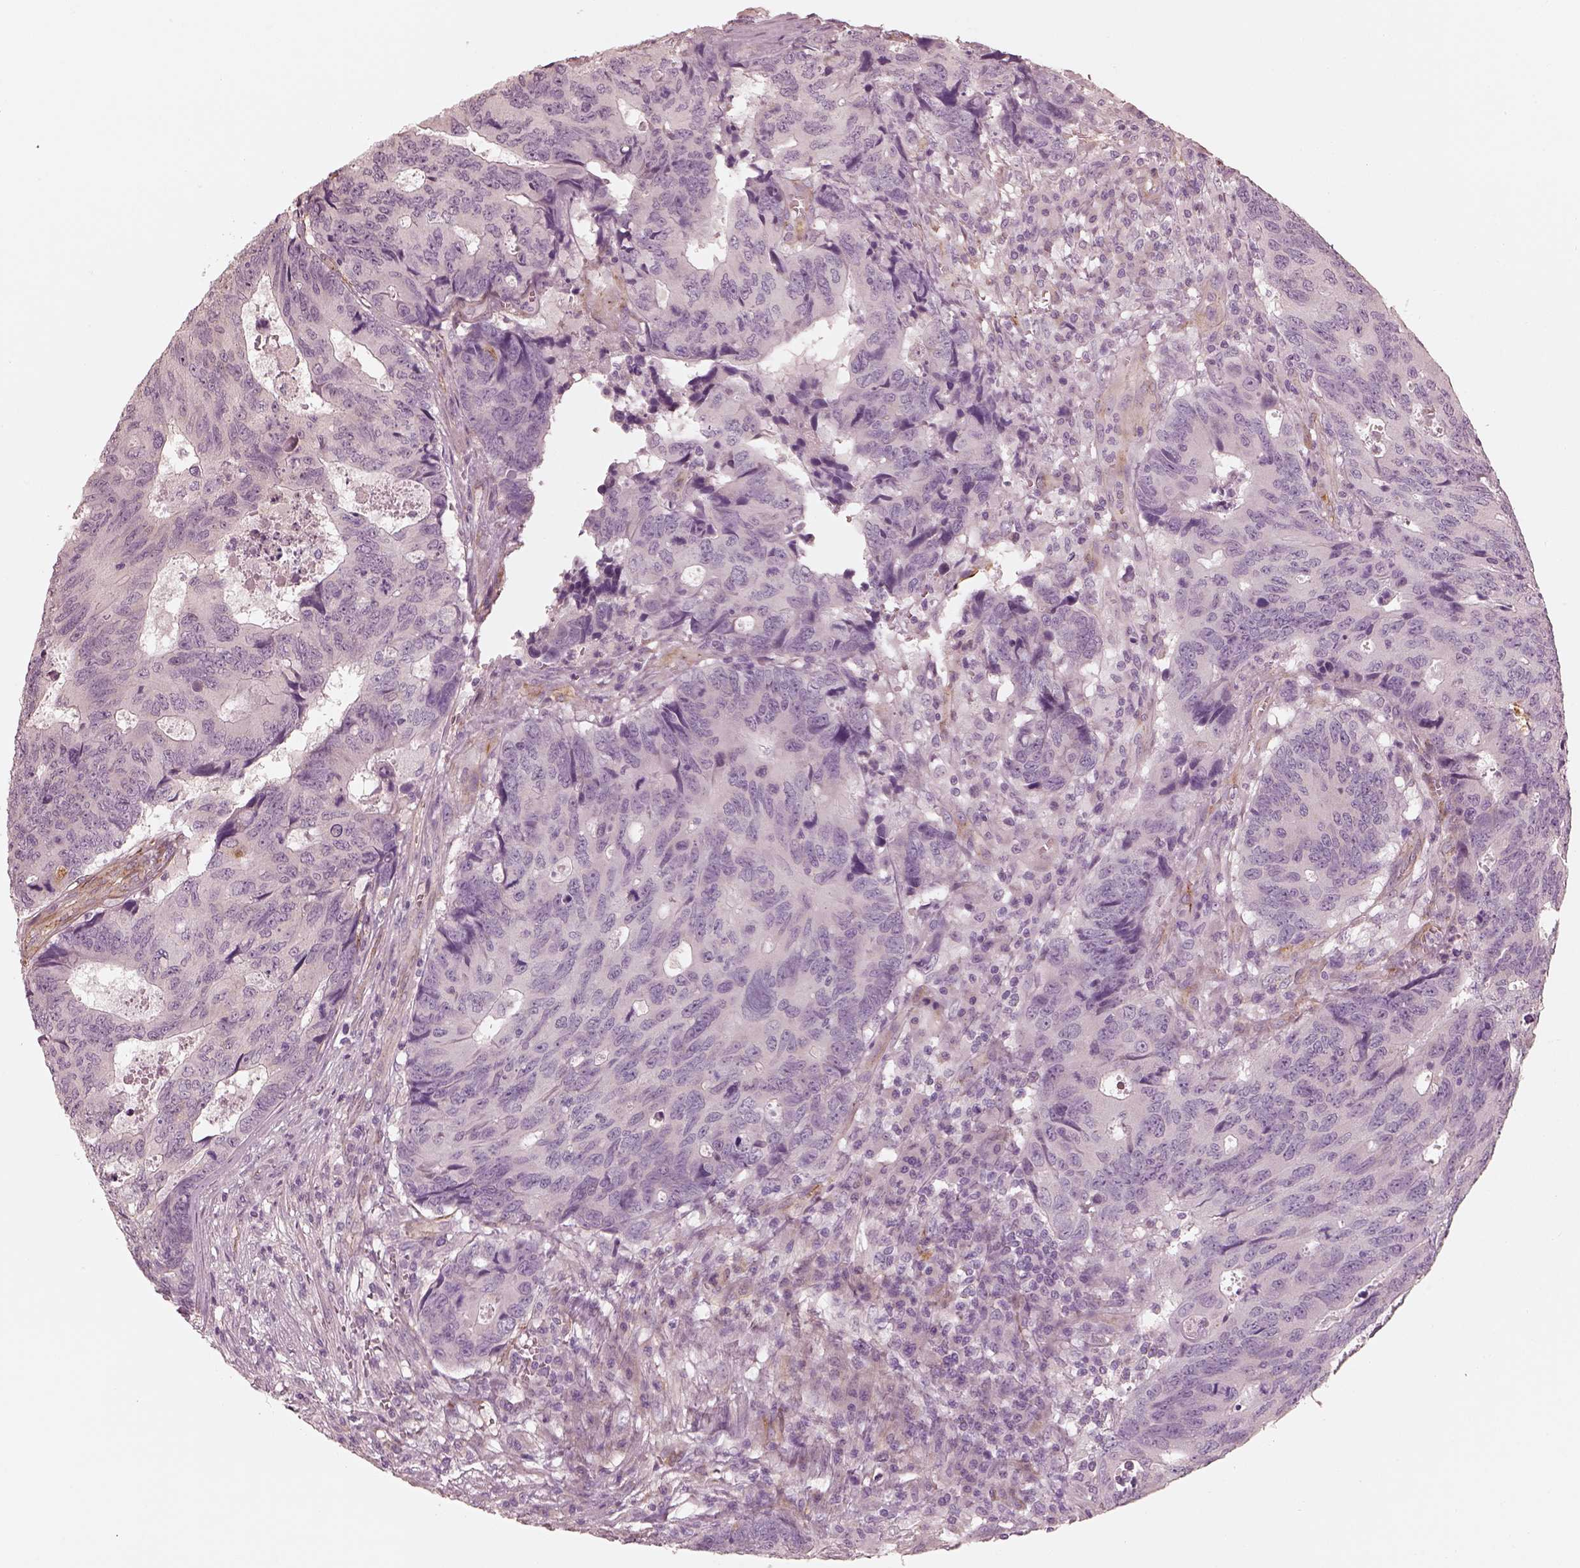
{"staining": {"intensity": "negative", "quantity": "none", "location": "none"}, "tissue": "colorectal cancer", "cell_type": "Tumor cells", "image_type": "cancer", "snomed": [{"axis": "morphology", "description": "Adenocarcinoma, NOS"}, {"axis": "topography", "description": "Colon"}], "caption": "Tumor cells show no significant protein staining in adenocarcinoma (colorectal).", "gene": "CRYM", "patient": {"sex": "female", "age": 77}}